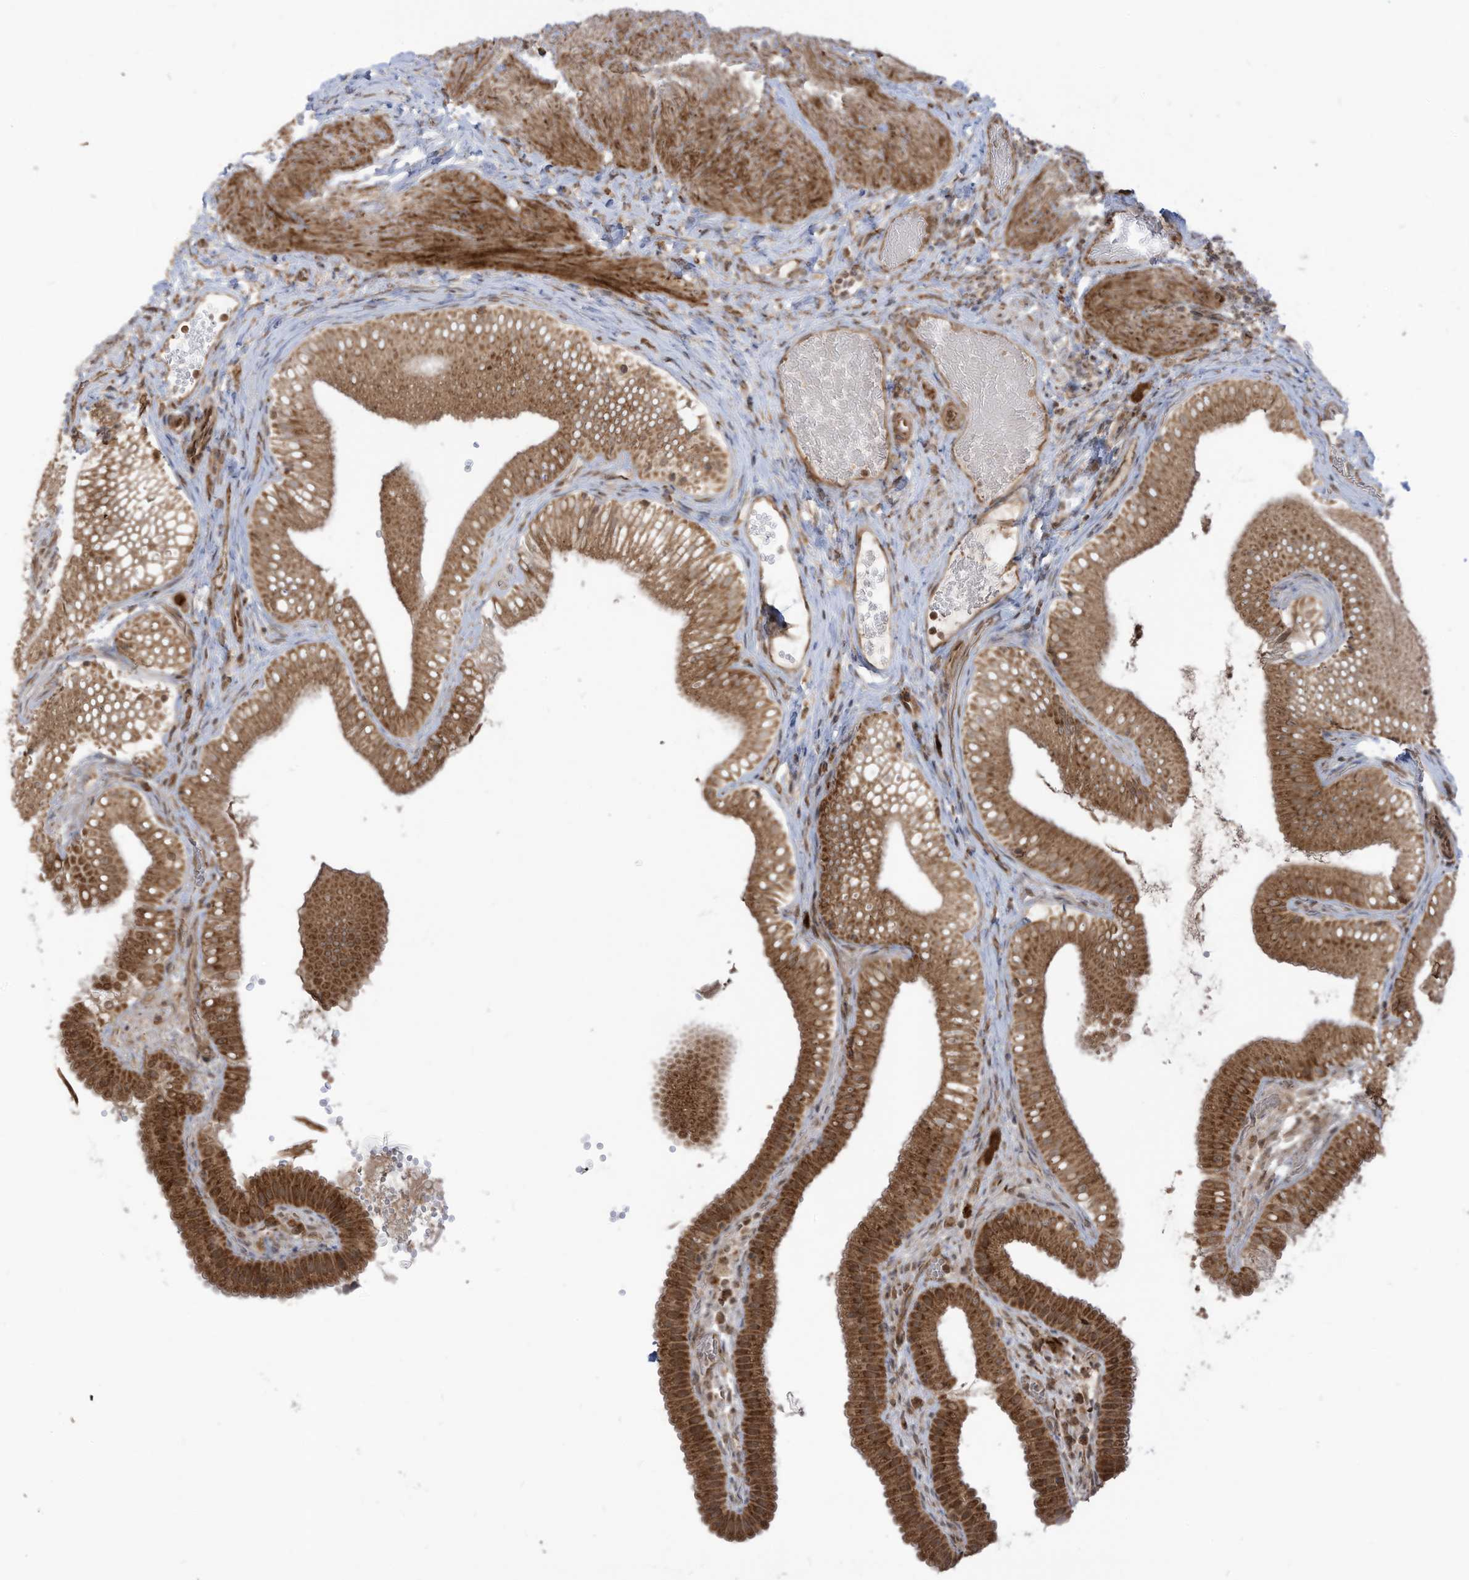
{"staining": {"intensity": "moderate", "quantity": ">75%", "location": "cytoplasmic/membranous"}, "tissue": "gallbladder", "cell_type": "Glandular cells", "image_type": "normal", "snomed": [{"axis": "morphology", "description": "Normal tissue, NOS"}, {"axis": "topography", "description": "Gallbladder"}], "caption": "A medium amount of moderate cytoplasmic/membranous expression is appreciated in approximately >75% of glandular cells in normal gallbladder.", "gene": "TRIM67", "patient": {"sex": "female", "age": 30}}